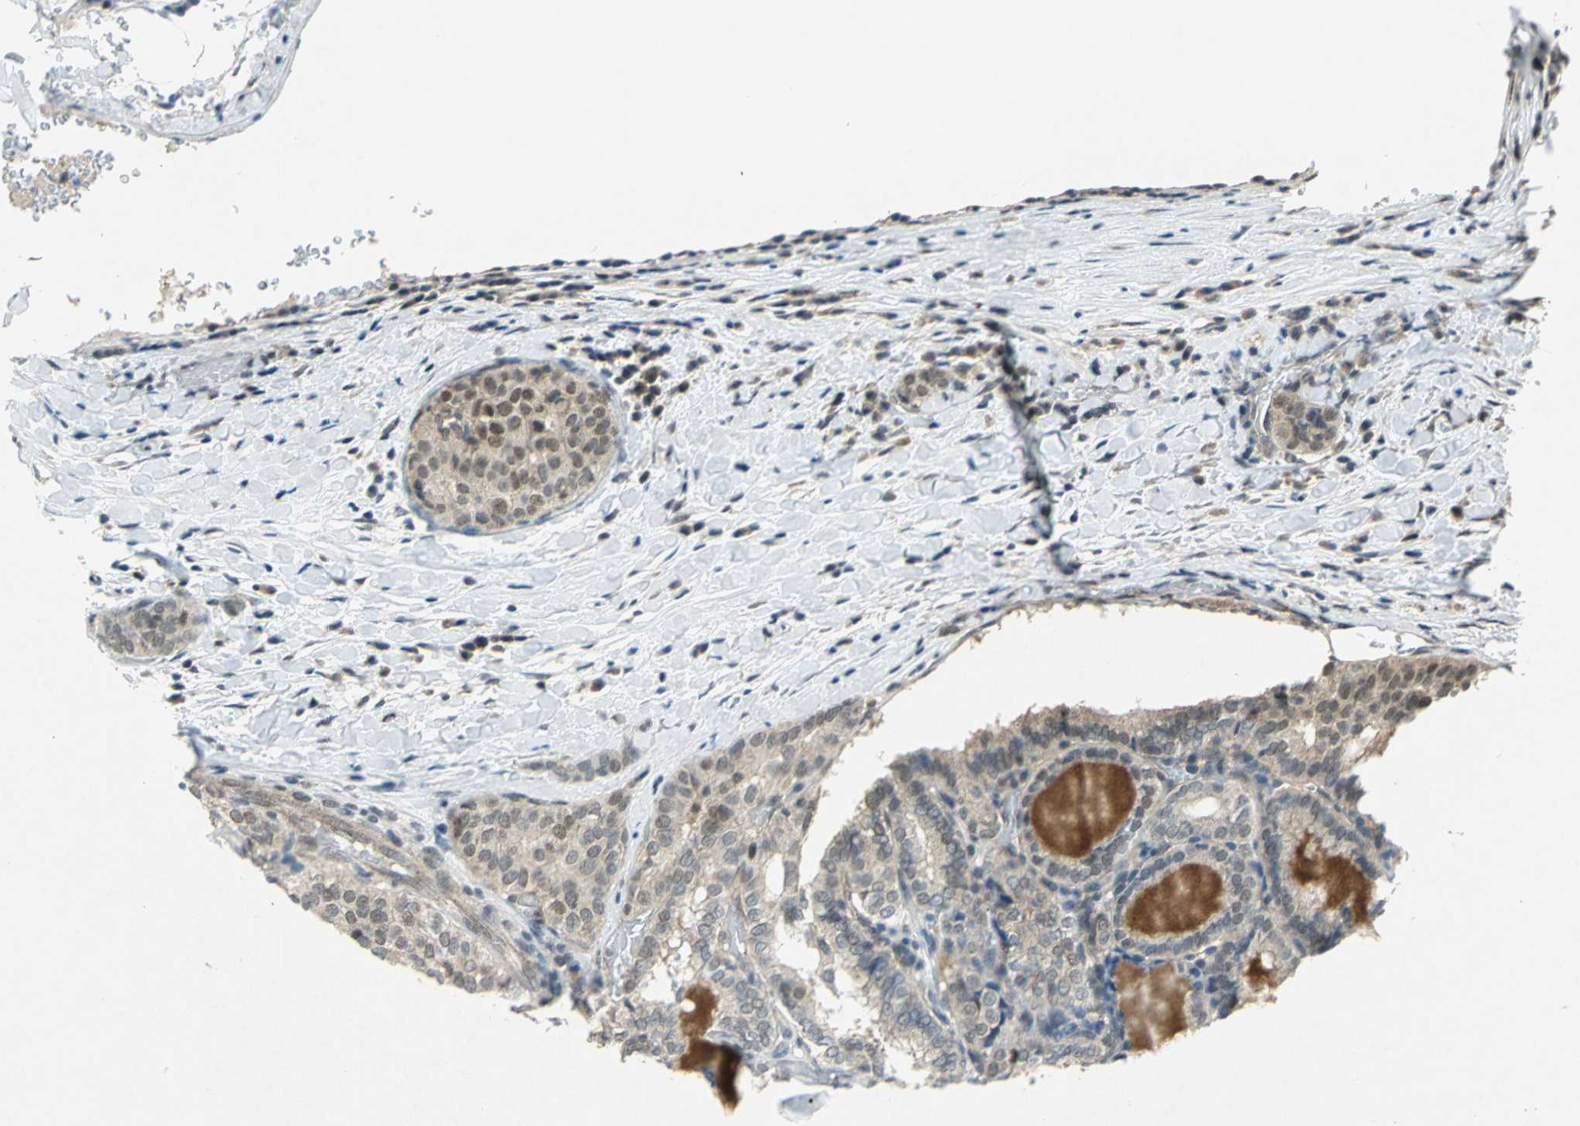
{"staining": {"intensity": "negative", "quantity": "none", "location": "none"}, "tissue": "thyroid cancer", "cell_type": "Tumor cells", "image_type": "cancer", "snomed": [{"axis": "morphology", "description": "Papillary adenocarcinoma, NOS"}, {"axis": "topography", "description": "Thyroid gland"}], "caption": "There is no significant positivity in tumor cells of thyroid cancer.", "gene": "PIN1", "patient": {"sex": "female", "age": 30}}